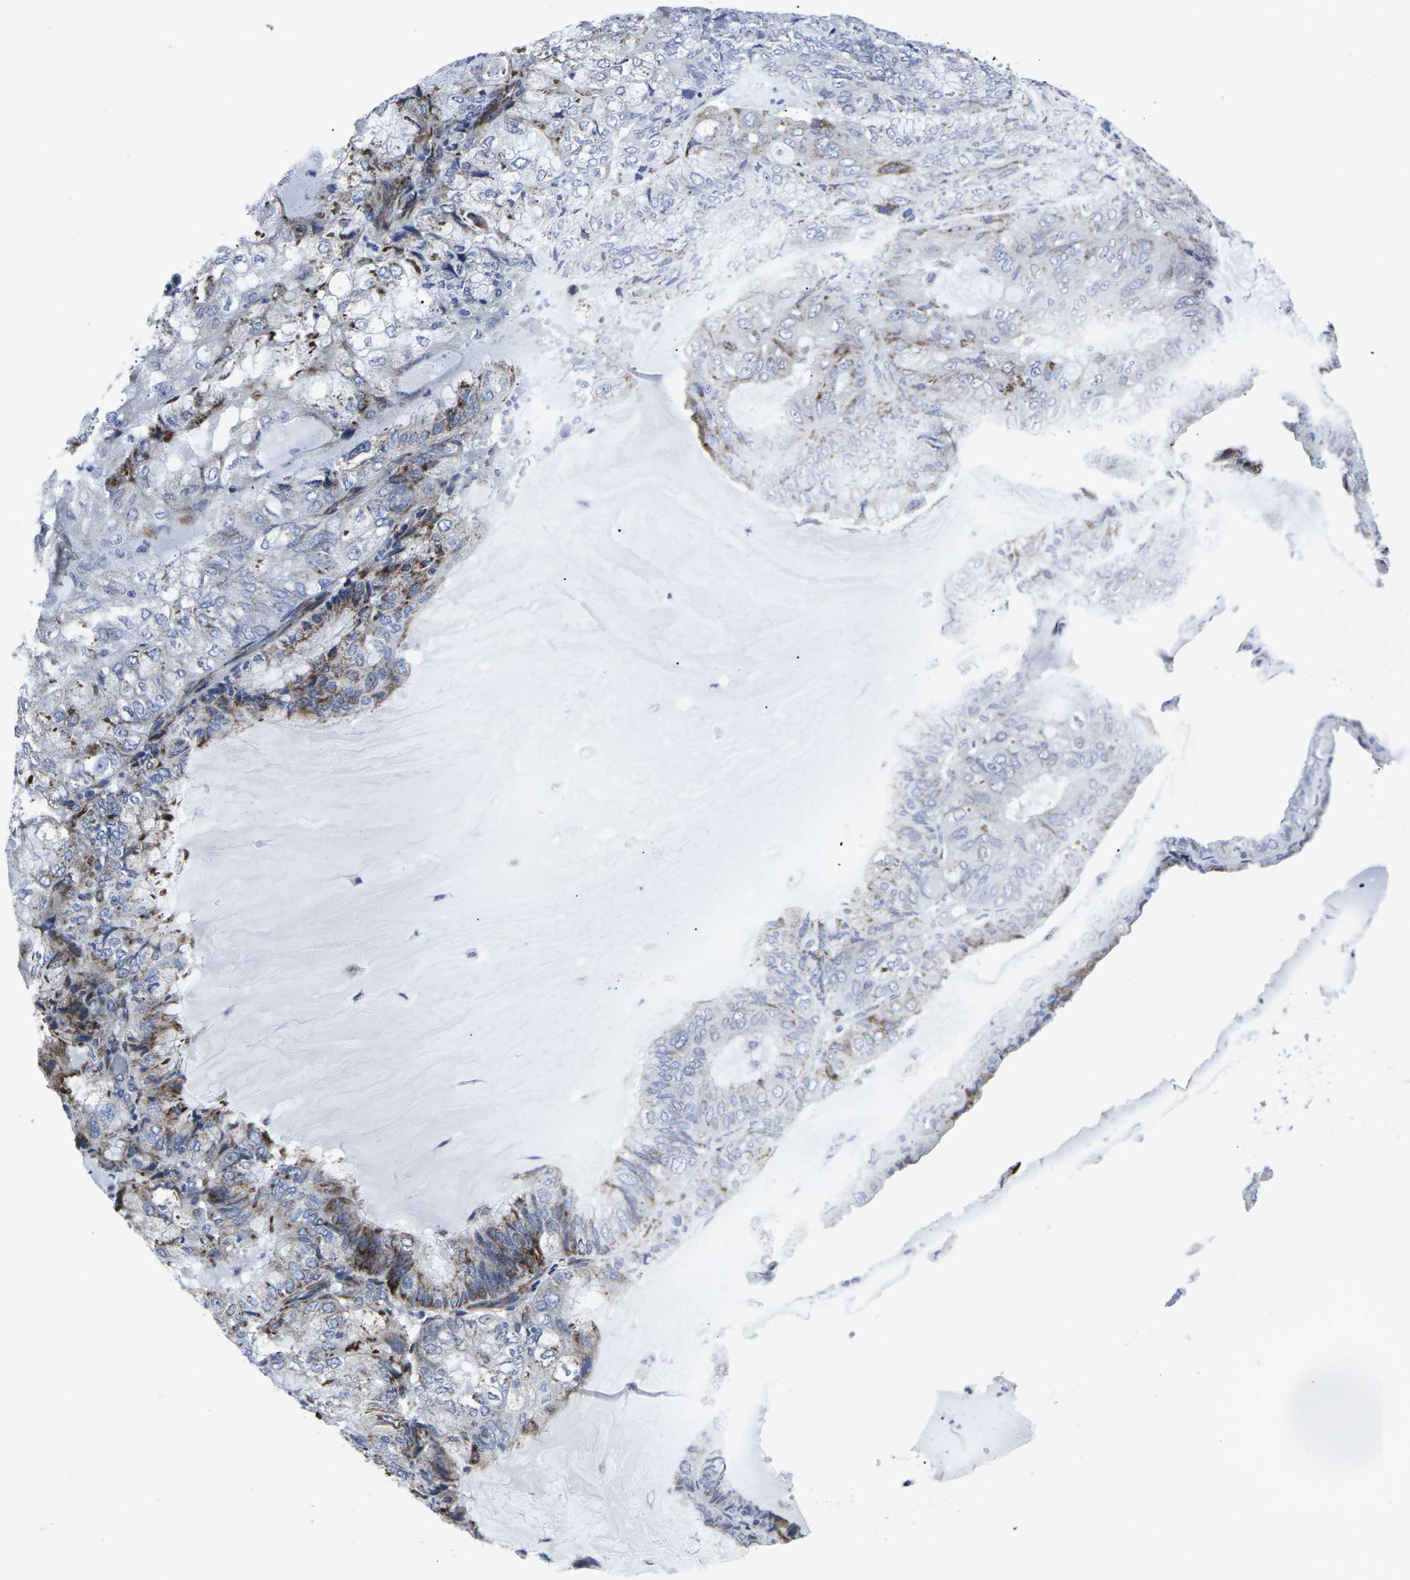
{"staining": {"intensity": "moderate", "quantity": "<25%", "location": "cytoplasmic/membranous"}, "tissue": "endometrial cancer", "cell_type": "Tumor cells", "image_type": "cancer", "snomed": [{"axis": "morphology", "description": "Adenocarcinoma, NOS"}, {"axis": "topography", "description": "Endometrium"}], "caption": "Brown immunohistochemical staining in adenocarcinoma (endometrial) shows moderate cytoplasmic/membranous positivity in approximately <25% of tumor cells.", "gene": "RPN1", "patient": {"sex": "female", "age": 81}}